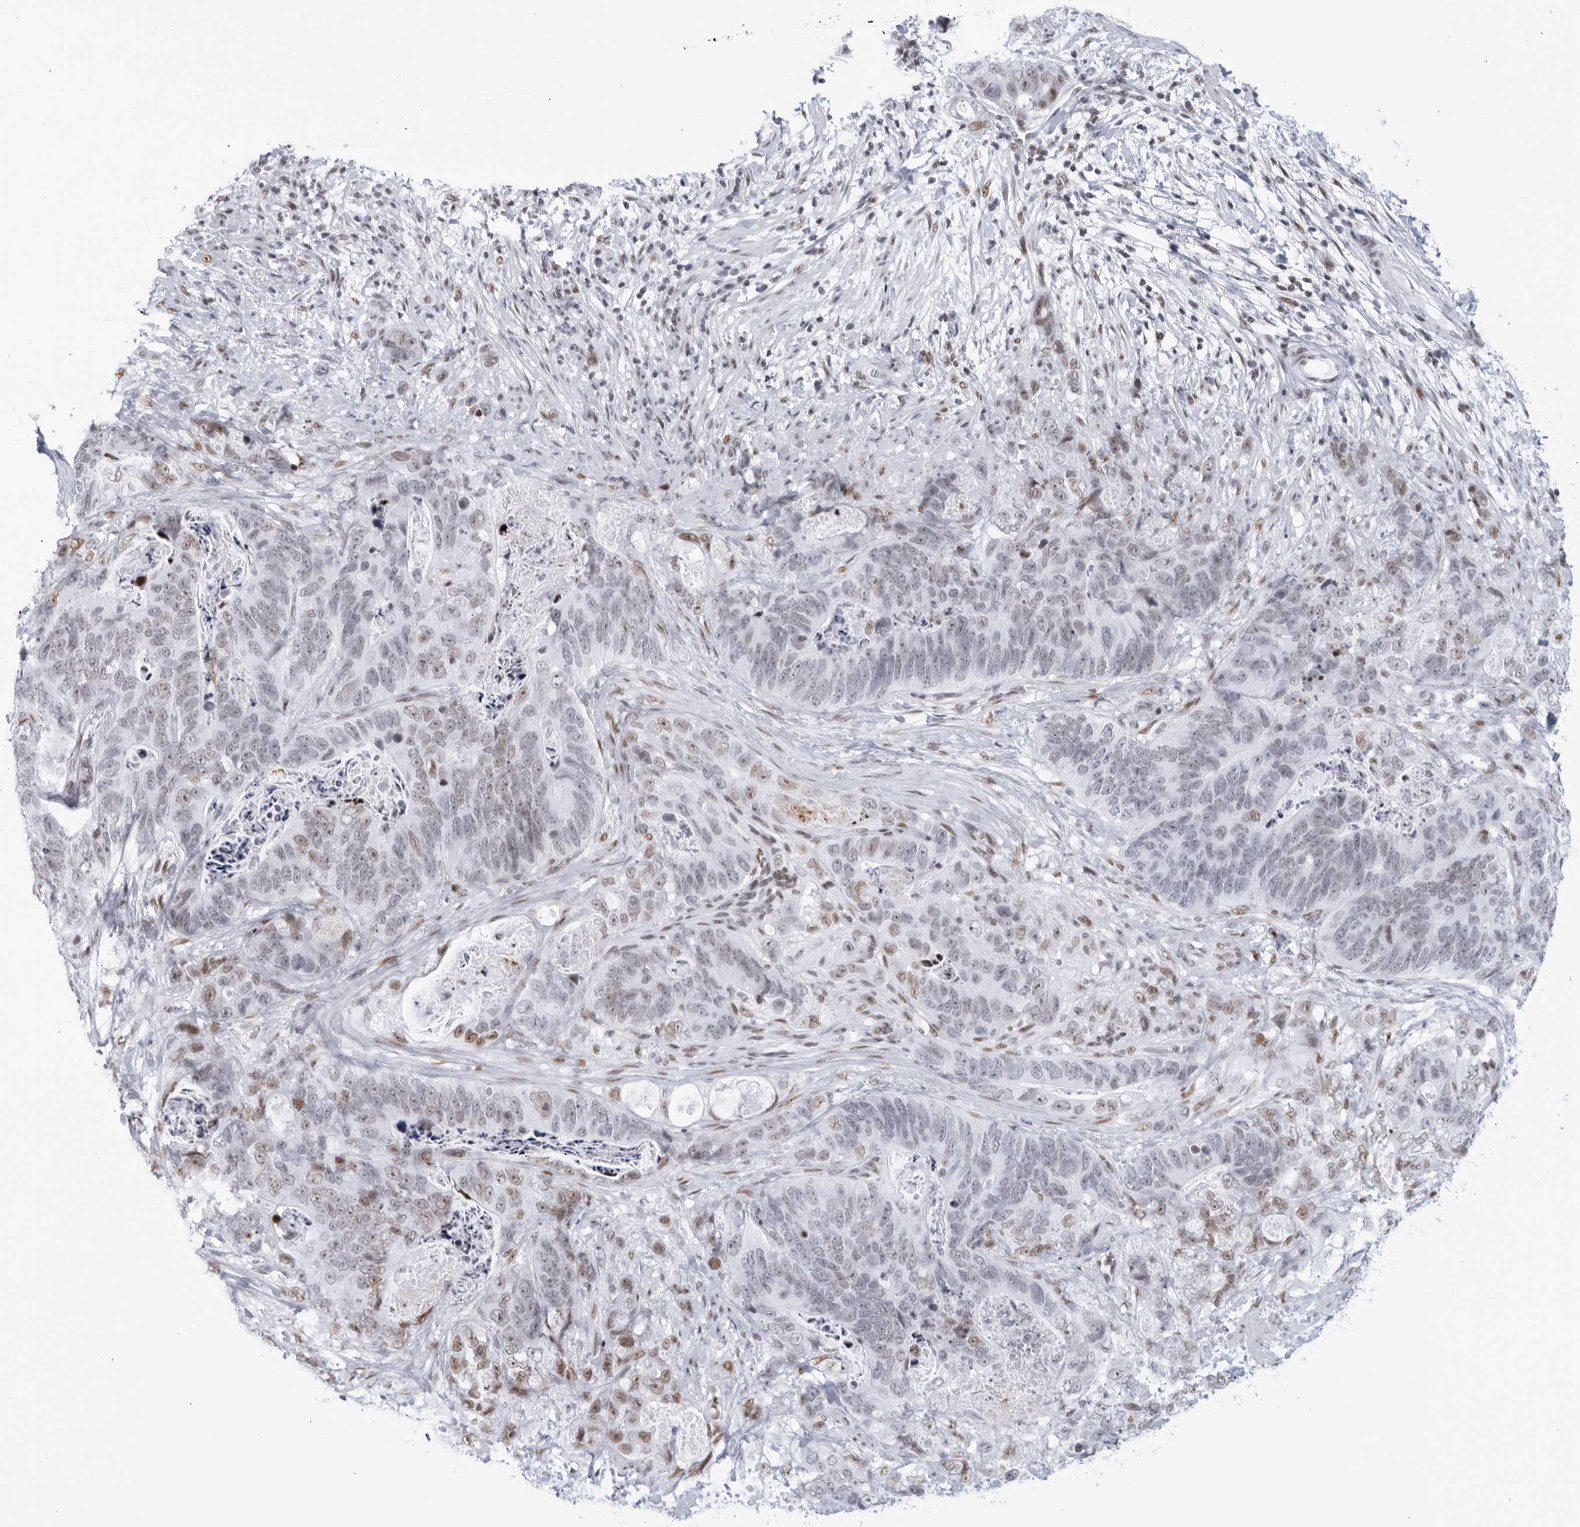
{"staining": {"intensity": "moderate", "quantity": "<25%", "location": "nuclear"}, "tissue": "stomach cancer", "cell_type": "Tumor cells", "image_type": "cancer", "snomed": [{"axis": "morphology", "description": "Normal tissue, NOS"}, {"axis": "morphology", "description": "Adenocarcinoma, NOS"}, {"axis": "topography", "description": "Stomach"}], "caption": "Stomach adenocarcinoma tissue exhibits moderate nuclear positivity in approximately <25% of tumor cells, visualized by immunohistochemistry.", "gene": "HP1BP3", "patient": {"sex": "female", "age": 89}}